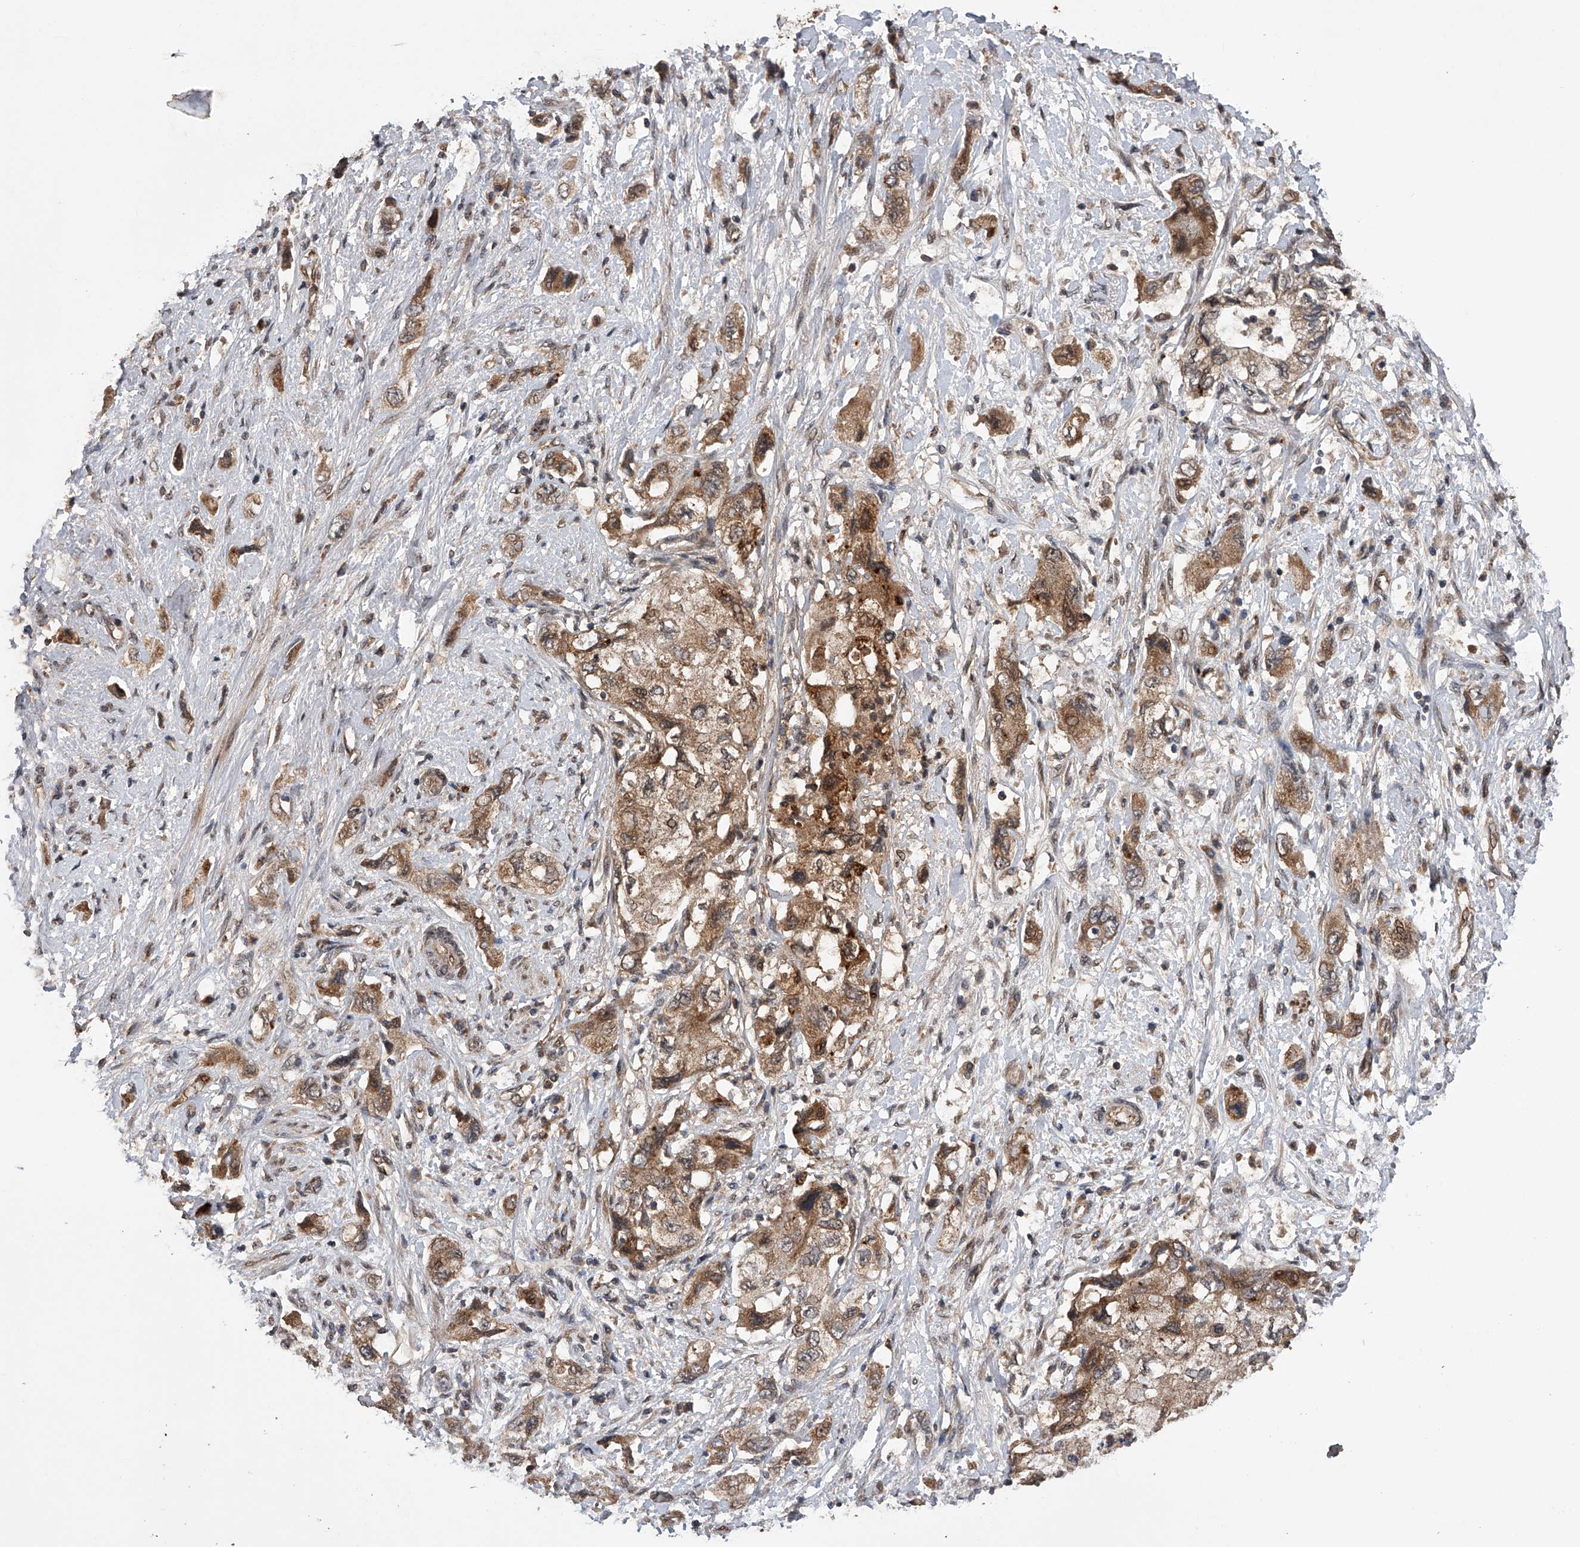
{"staining": {"intensity": "moderate", "quantity": ">75%", "location": "cytoplasmic/membranous"}, "tissue": "pancreatic cancer", "cell_type": "Tumor cells", "image_type": "cancer", "snomed": [{"axis": "morphology", "description": "Adenocarcinoma, NOS"}, {"axis": "topography", "description": "Pancreas"}], "caption": "Moderate cytoplasmic/membranous staining for a protein is appreciated in approximately >75% of tumor cells of adenocarcinoma (pancreatic) using immunohistochemistry (IHC).", "gene": "MAP3K11", "patient": {"sex": "female", "age": 73}}